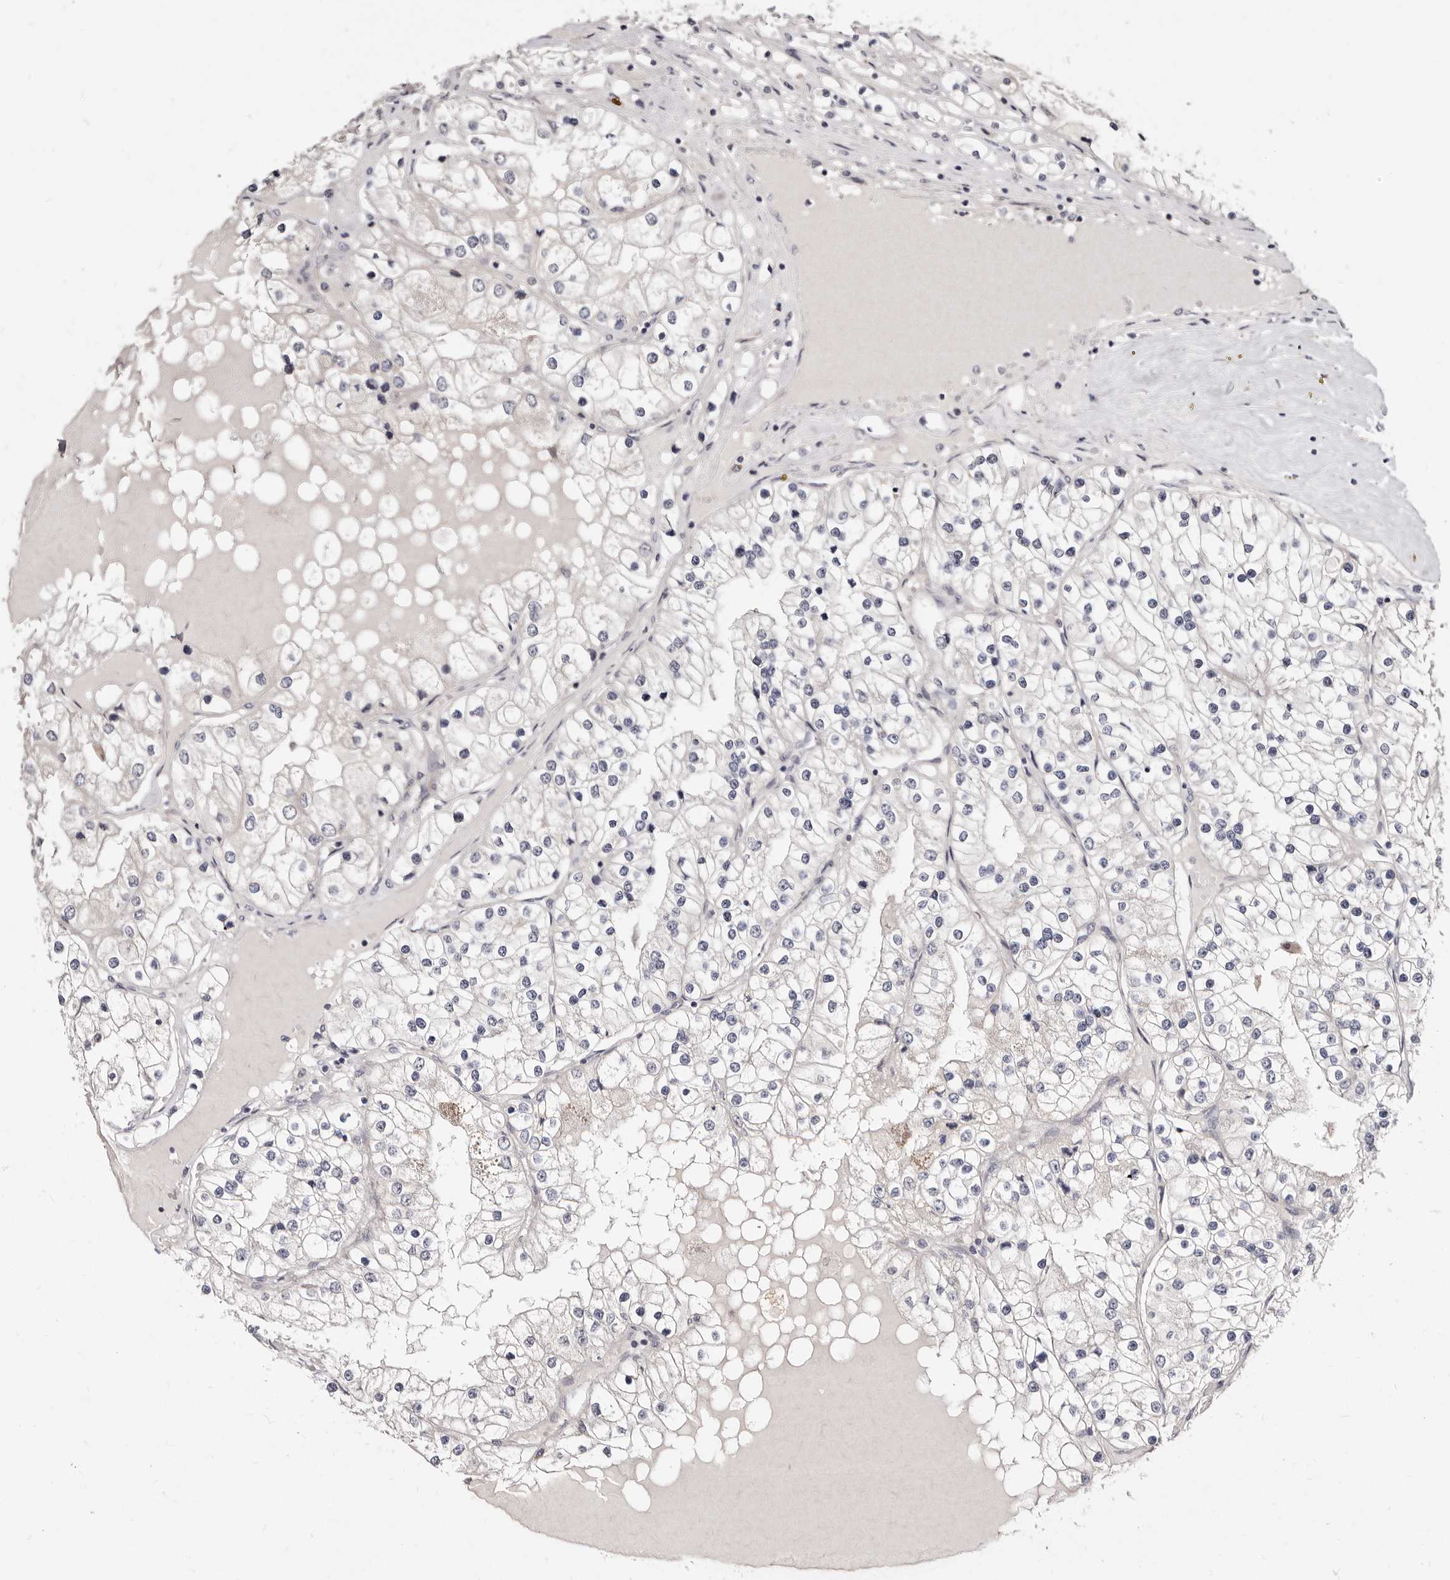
{"staining": {"intensity": "negative", "quantity": "none", "location": "none"}, "tissue": "renal cancer", "cell_type": "Tumor cells", "image_type": "cancer", "snomed": [{"axis": "morphology", "description": "Adenocarcinoma, NOS"}, {"axis": "topography", "description": "Kidney"}], "caption": "An immunohistochemistry photomicrograph of renal cancer is shown. There is no staining in tumor cells of renal cancer.", "gene": "KLHL4", "patient": {"sex": "male", "age": 68}}